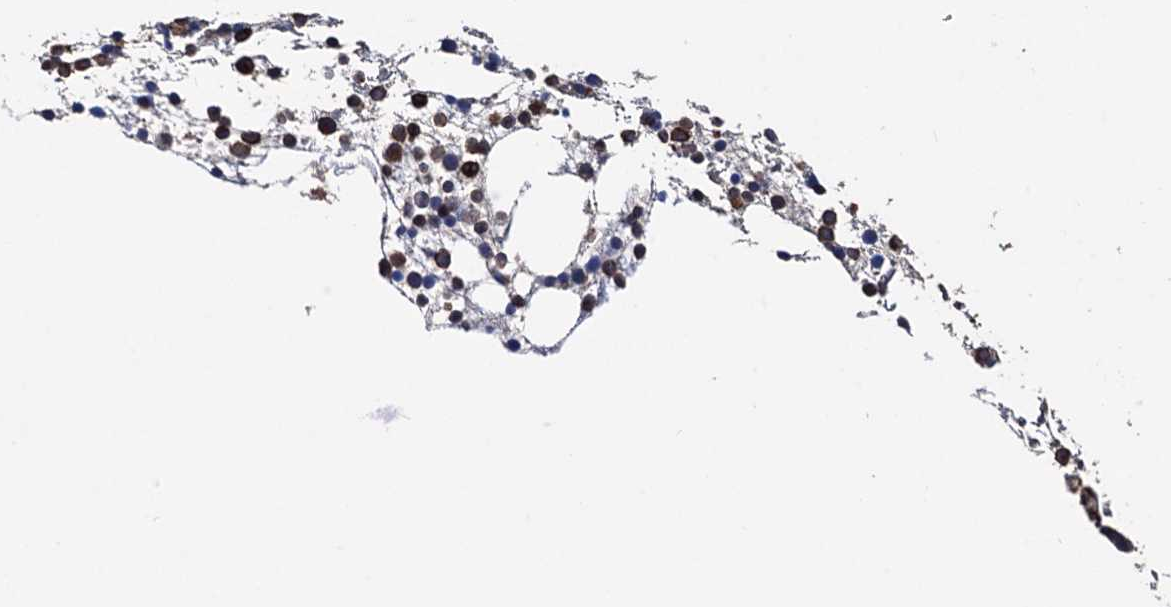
{"staining": {"intensity": "weak", "quantity": "25%-75%", "location": "cytoplasmic/membranous"}, "tissue": "bone marrow", "cell_type": "Hematopoietic cells", "image_type": "normal", "snomed": [{"axis": "morphology", "description": "Normal tissue, NOS"}, {"axis": "topography", "description": "Bone marrow"}], "caption": "This is a histology image of immunohistochemistry (IHC) staining of benign bone marrow, which shows weak staining in the cytoplasmic/membranous of hematopoietic cells.", "gene": "STING1", "patient": {"sex": "female", "age": 57}}